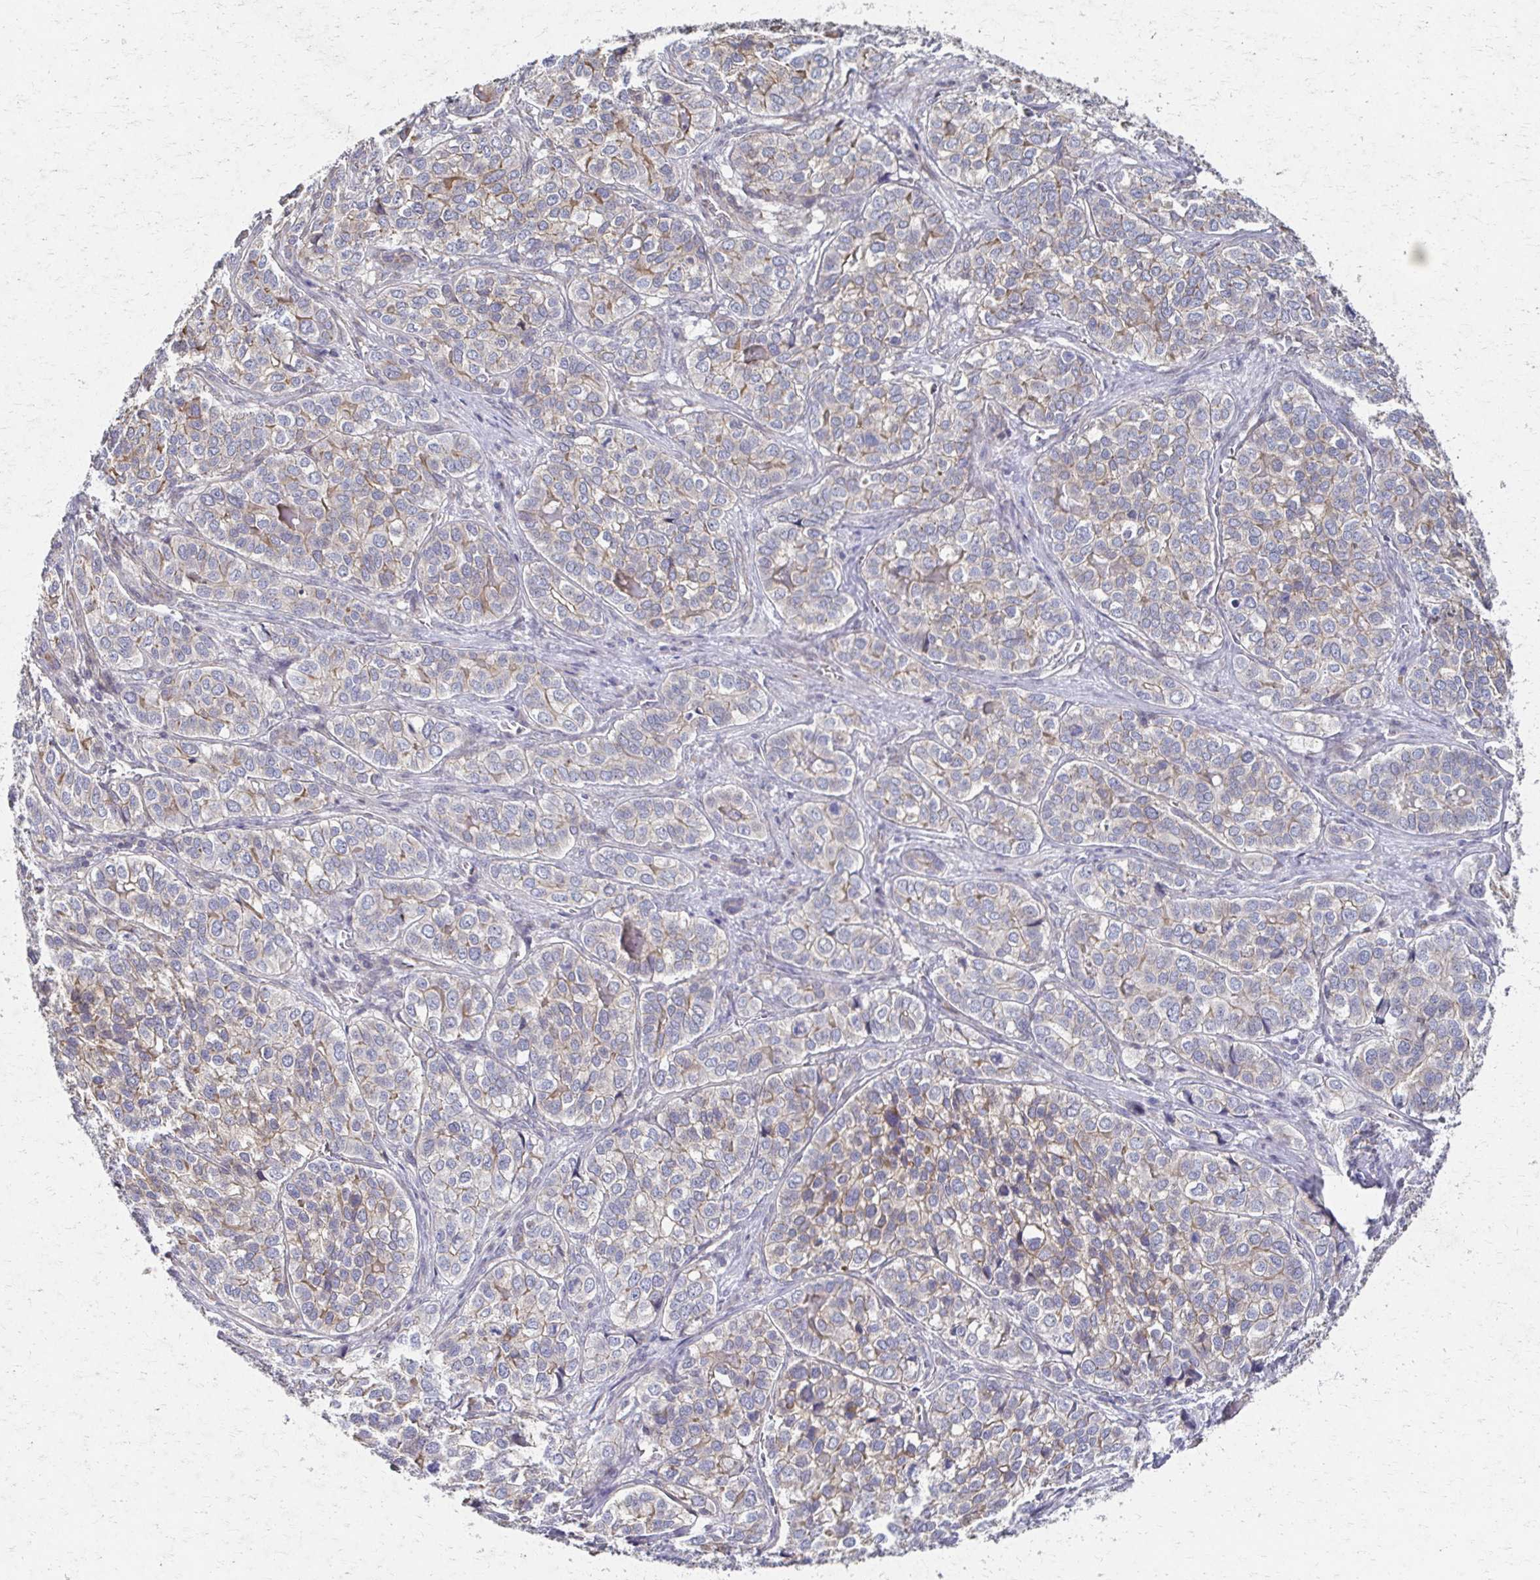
{"staining": {"intensity": "weak", "quantity": "<25%", "location": "cytoplasmic/membranous"}, "tissue": "liver cancer", "cell_type": "Tumor cells", "image_type": "cancer", "snomed": [{"axis": "morphology", "description": "Cholangiocarcinoma"}, {"axis": "topography", "description": "Liver"}], "caption": "Immunohistochemical staining of human liver cancer exhibits no significant expression in tumor cells.", "gene": "EOLA2", "patient": {"sex": "male", "age": 56}}